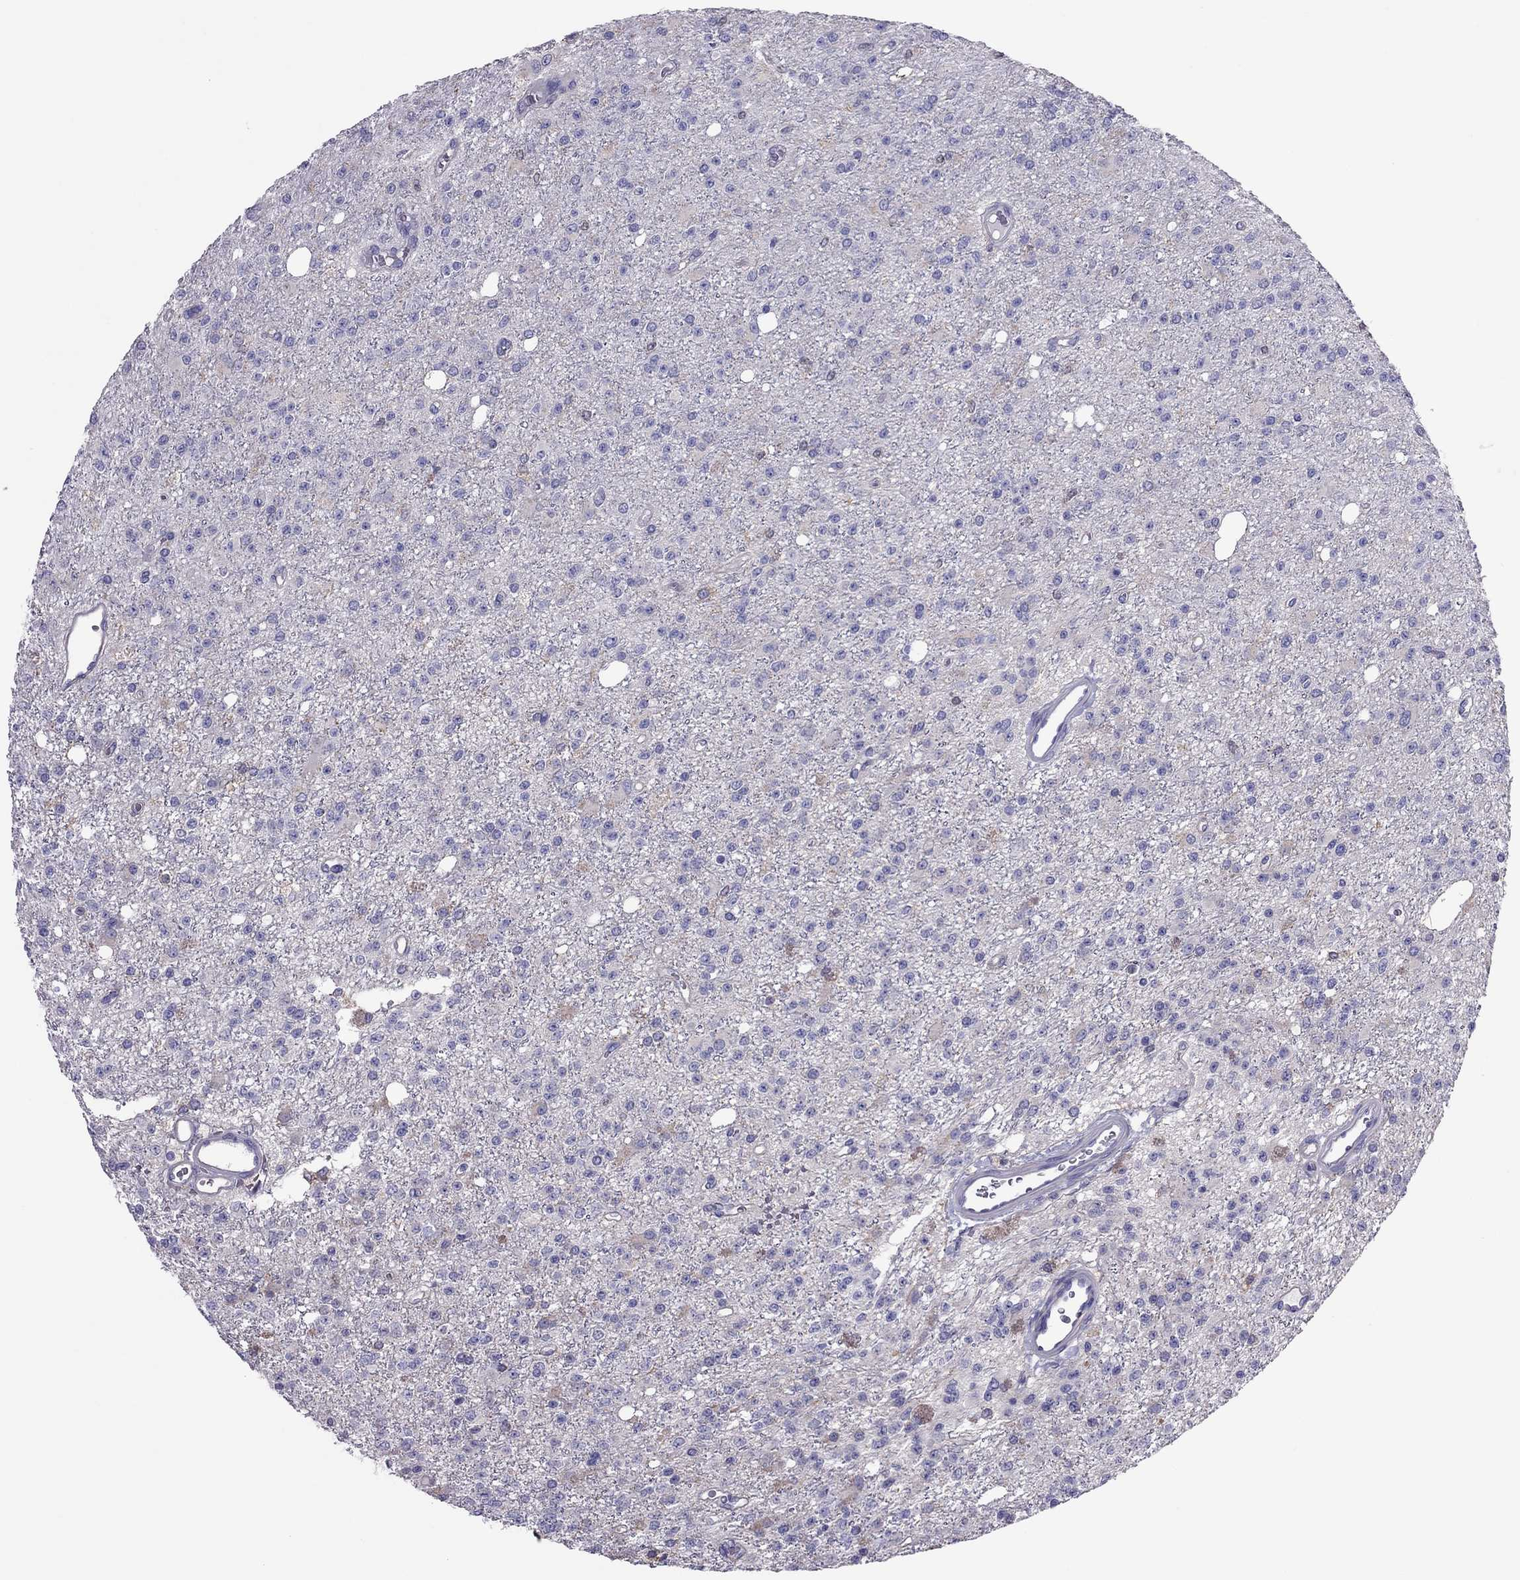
{"staining": {"intensity": "negative", "quantity": "none", "location": "none"}, "tissue": "glioma", "cell_type": "Tumor cells", "image_type": "cancer", "snomed": [{"axis": "morphology", "description": "Glioma, malignant, Low grade"}, {"axis": "topography", "description": "Brain"}], "caption": "This is a micrograph of immunohistochemistry (IHC) staining of malignant low-grade glioma, which shows no expression in tumor cells. (IHC, brightfield microscopy, high magnification).", "gene": "TEX22", "patient": {"sex": "female", "age": 45}}